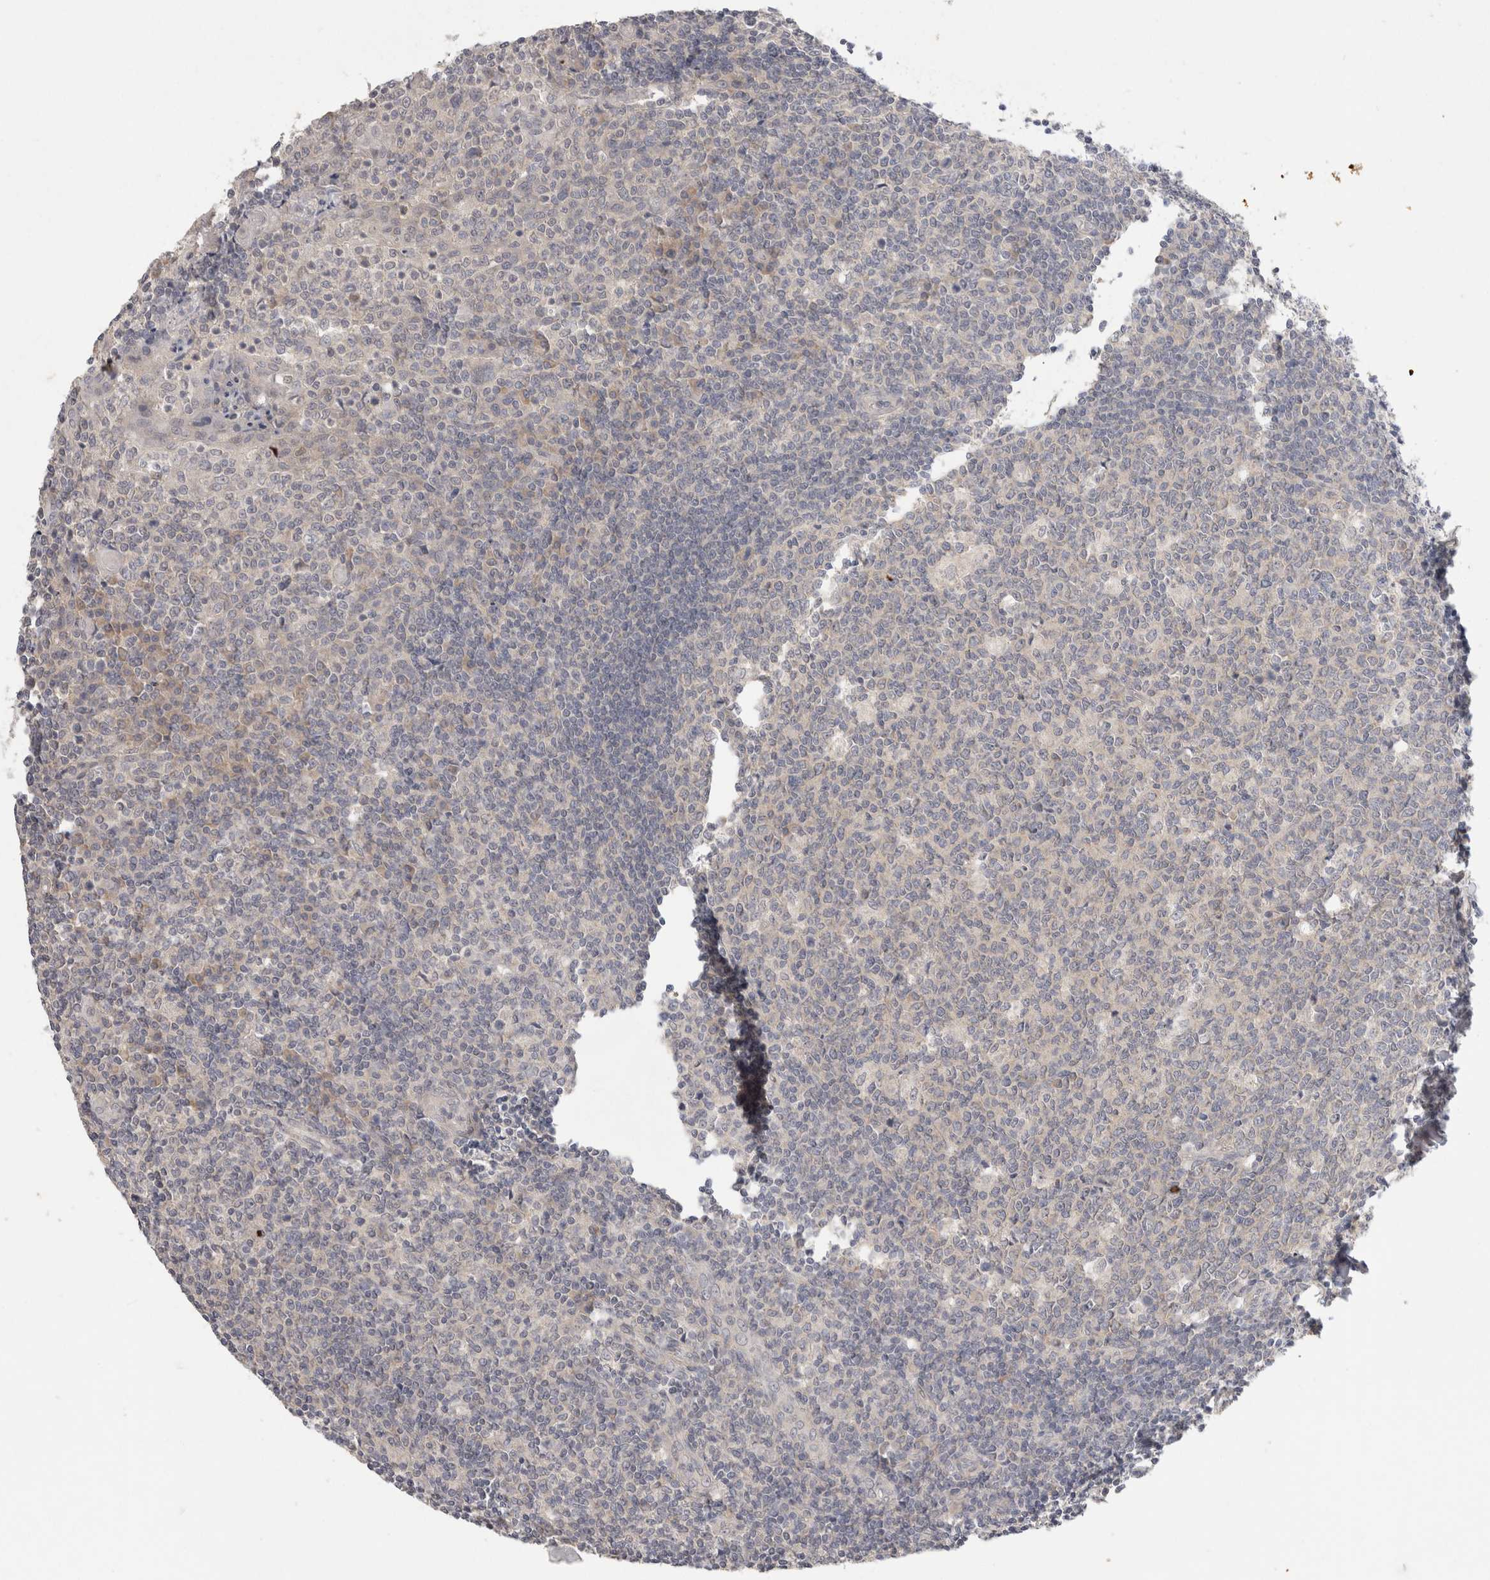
{"staining": {"intensity": "negative", "quantity": "none", "location": "none"}, "tissue": "tonsil", "cell_type": "Germinal center cells", "image_type": "normal", "snomed": [{"axis": "morphology", "description": "Normal tissue, NOS"}, {"axis": "topography", "description": "Tonsil"}], "caption": "Micrograph shows no protein positivity in germinal center cells of unremarkable tonsil. (DAB immunohistochemistry (IHC) visualized using brightfield microscopy, high magnification).", "gene": "CHRM4", "patient": {"sex": "female", "age": 19}}